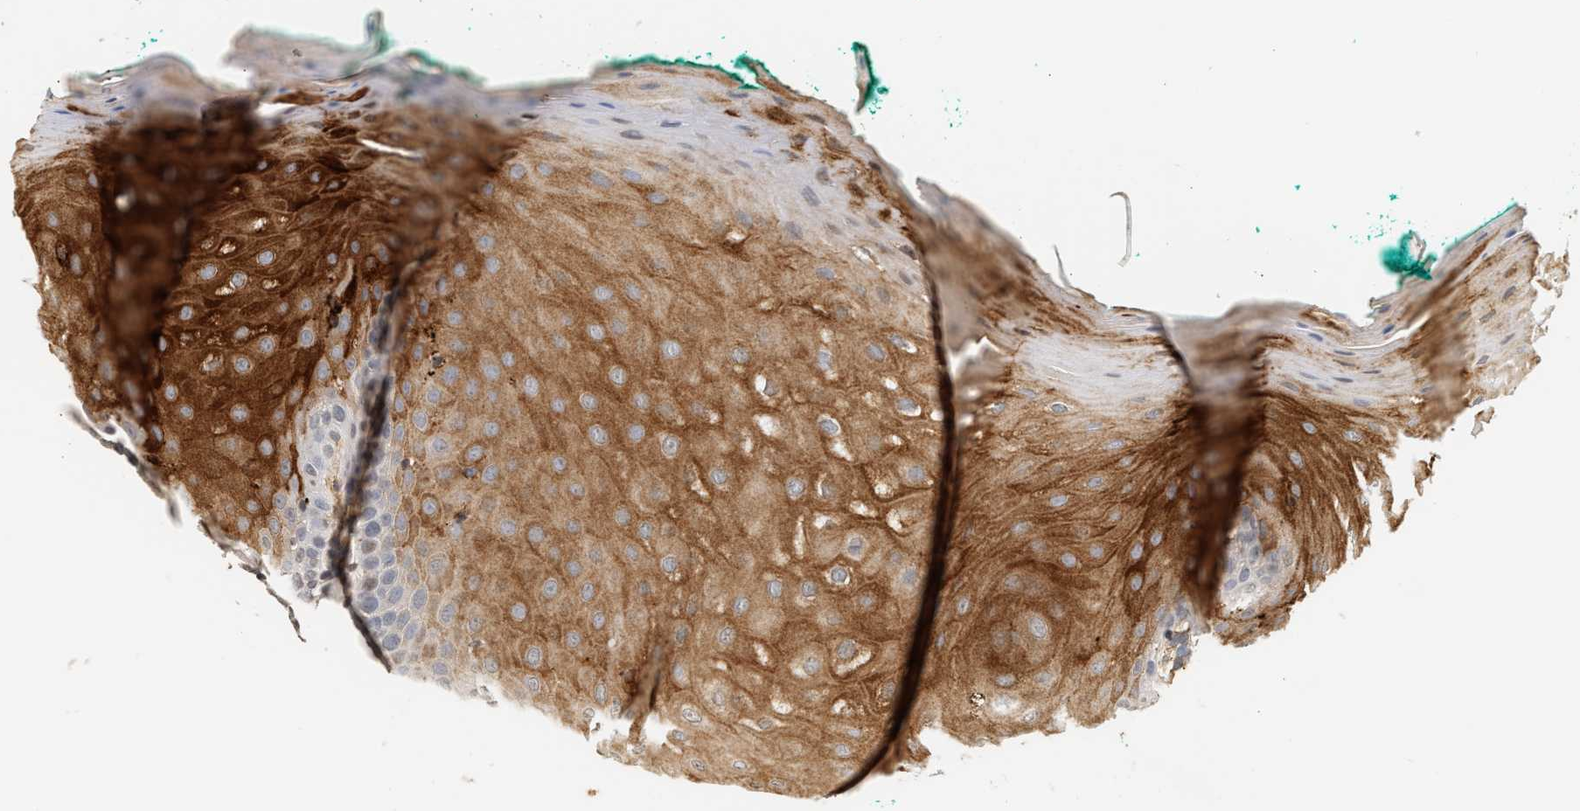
{"staining": {"intensity": "strong", "quantity": "25%-75%", "location": "cytoplasmic/membranous"}, "tissue": "oral mucosa", "cell_type": "Squamous epithelial cells", "image_type": "normal", "snomed": [{"axis": "morphology", "description": "Normal tissue, NOS"}, {"axis": "topography", "description": "Skeletal muscle"}, {"axis": "topography", "description": "Oral tissue"}], "caption": "Squamous epithelial cells reveal high levels of strong cytoplasmic/membranous staining in about 25%-75% of cells in normal oral mucosa. The protein is shown in brown color, while the nuclei are stained blue.", "gene": "PLXND1", "patient": {"sex": "male", "age": 58}}